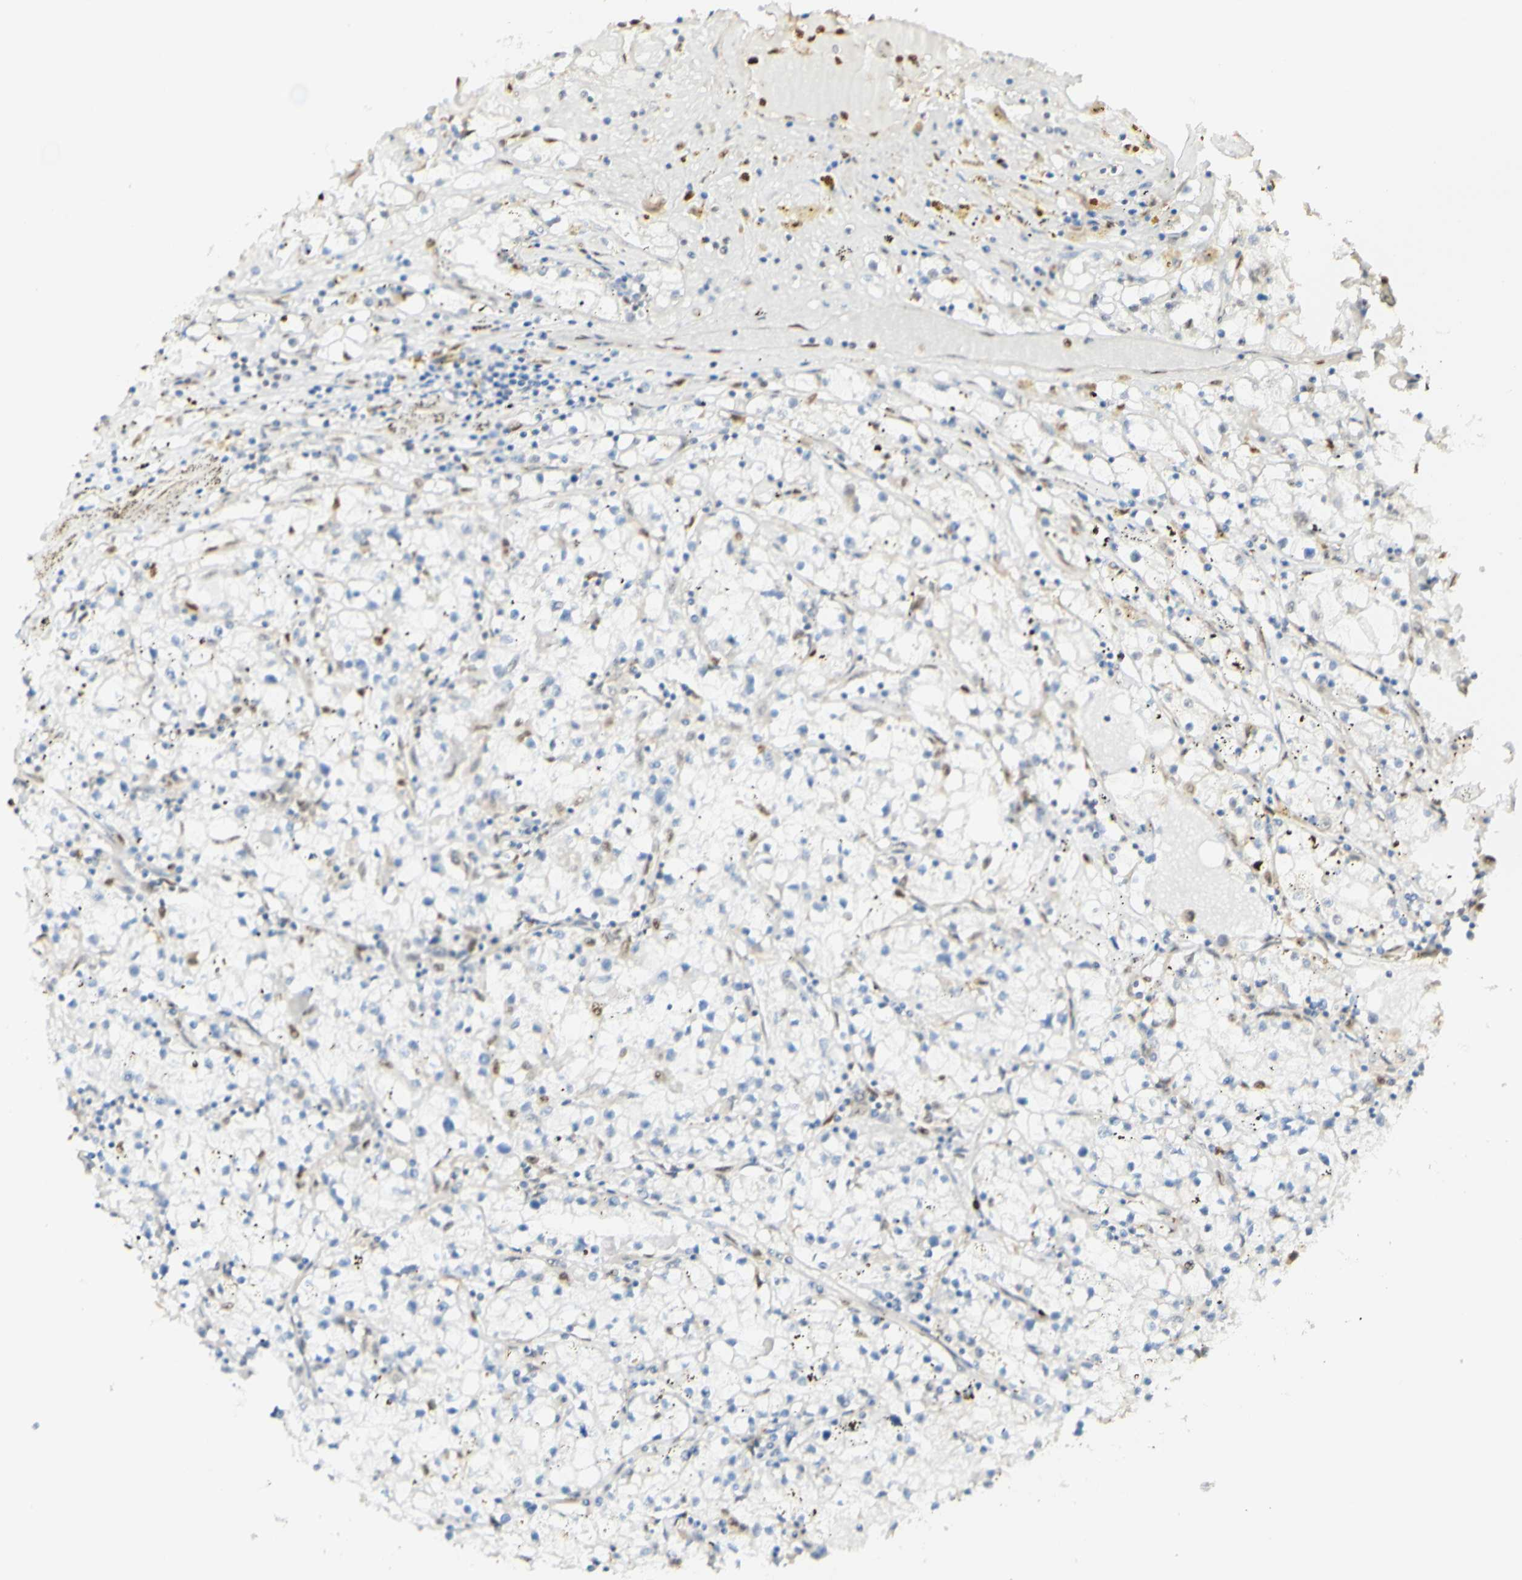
{"staining": {"intensity": "negative", "quantity": "none", "location": "none"}, "tissue": "renal cancer", "cell_type": "Tumor cells", "image_type": "cancer", "snomed": [{"axis": "morphology", "description": "Adenocarcinoma, NOS"}, {"axis": "topography", "description": "Kidney"}], "caption": "Histopathology image shows no protein expression in tumor cells of renal cancer tissue.", "gene": "MAP3K4", "patient": {"sex": "male", "age": 56}}